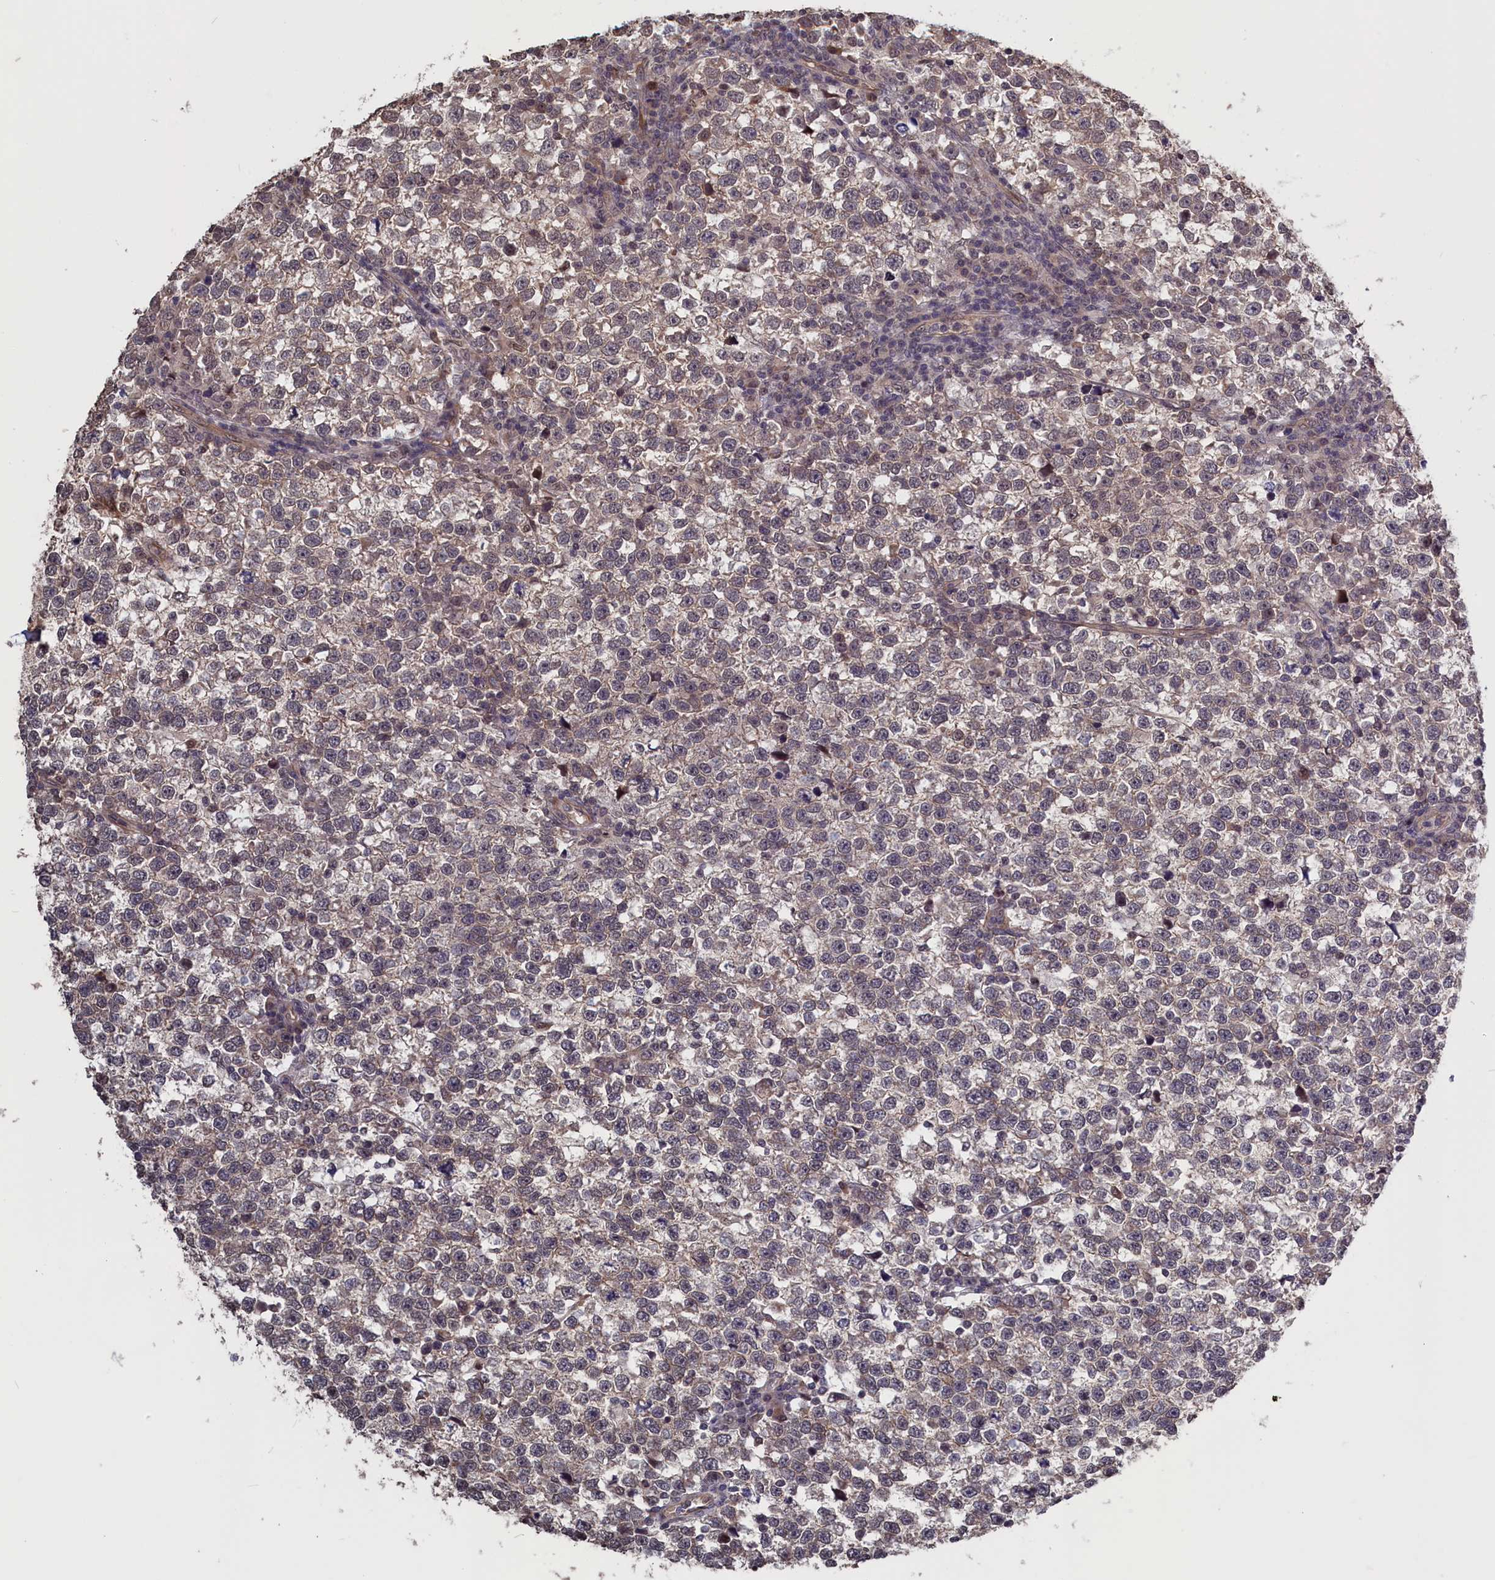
{"staining": {"intensity": "negative", "quantity": "none", "location": "none"}, "tissue": "testis cancer", "cell_type": "Tumor cells", "image_type": "cancer", "snomed": [{"axis": "morphology", "description": "Normal tissue, NOS"}, {"axis": "morphology", "description": "Seminoma, NOS"}, {"axis": "topography", "description": "Testis"}], "caption": "Histopathology image shows no significant protein staining in tumor cells of testis cancer (seminoma).", "gene": "PLP2", "patient": {"sex": "male", "age": 43}}